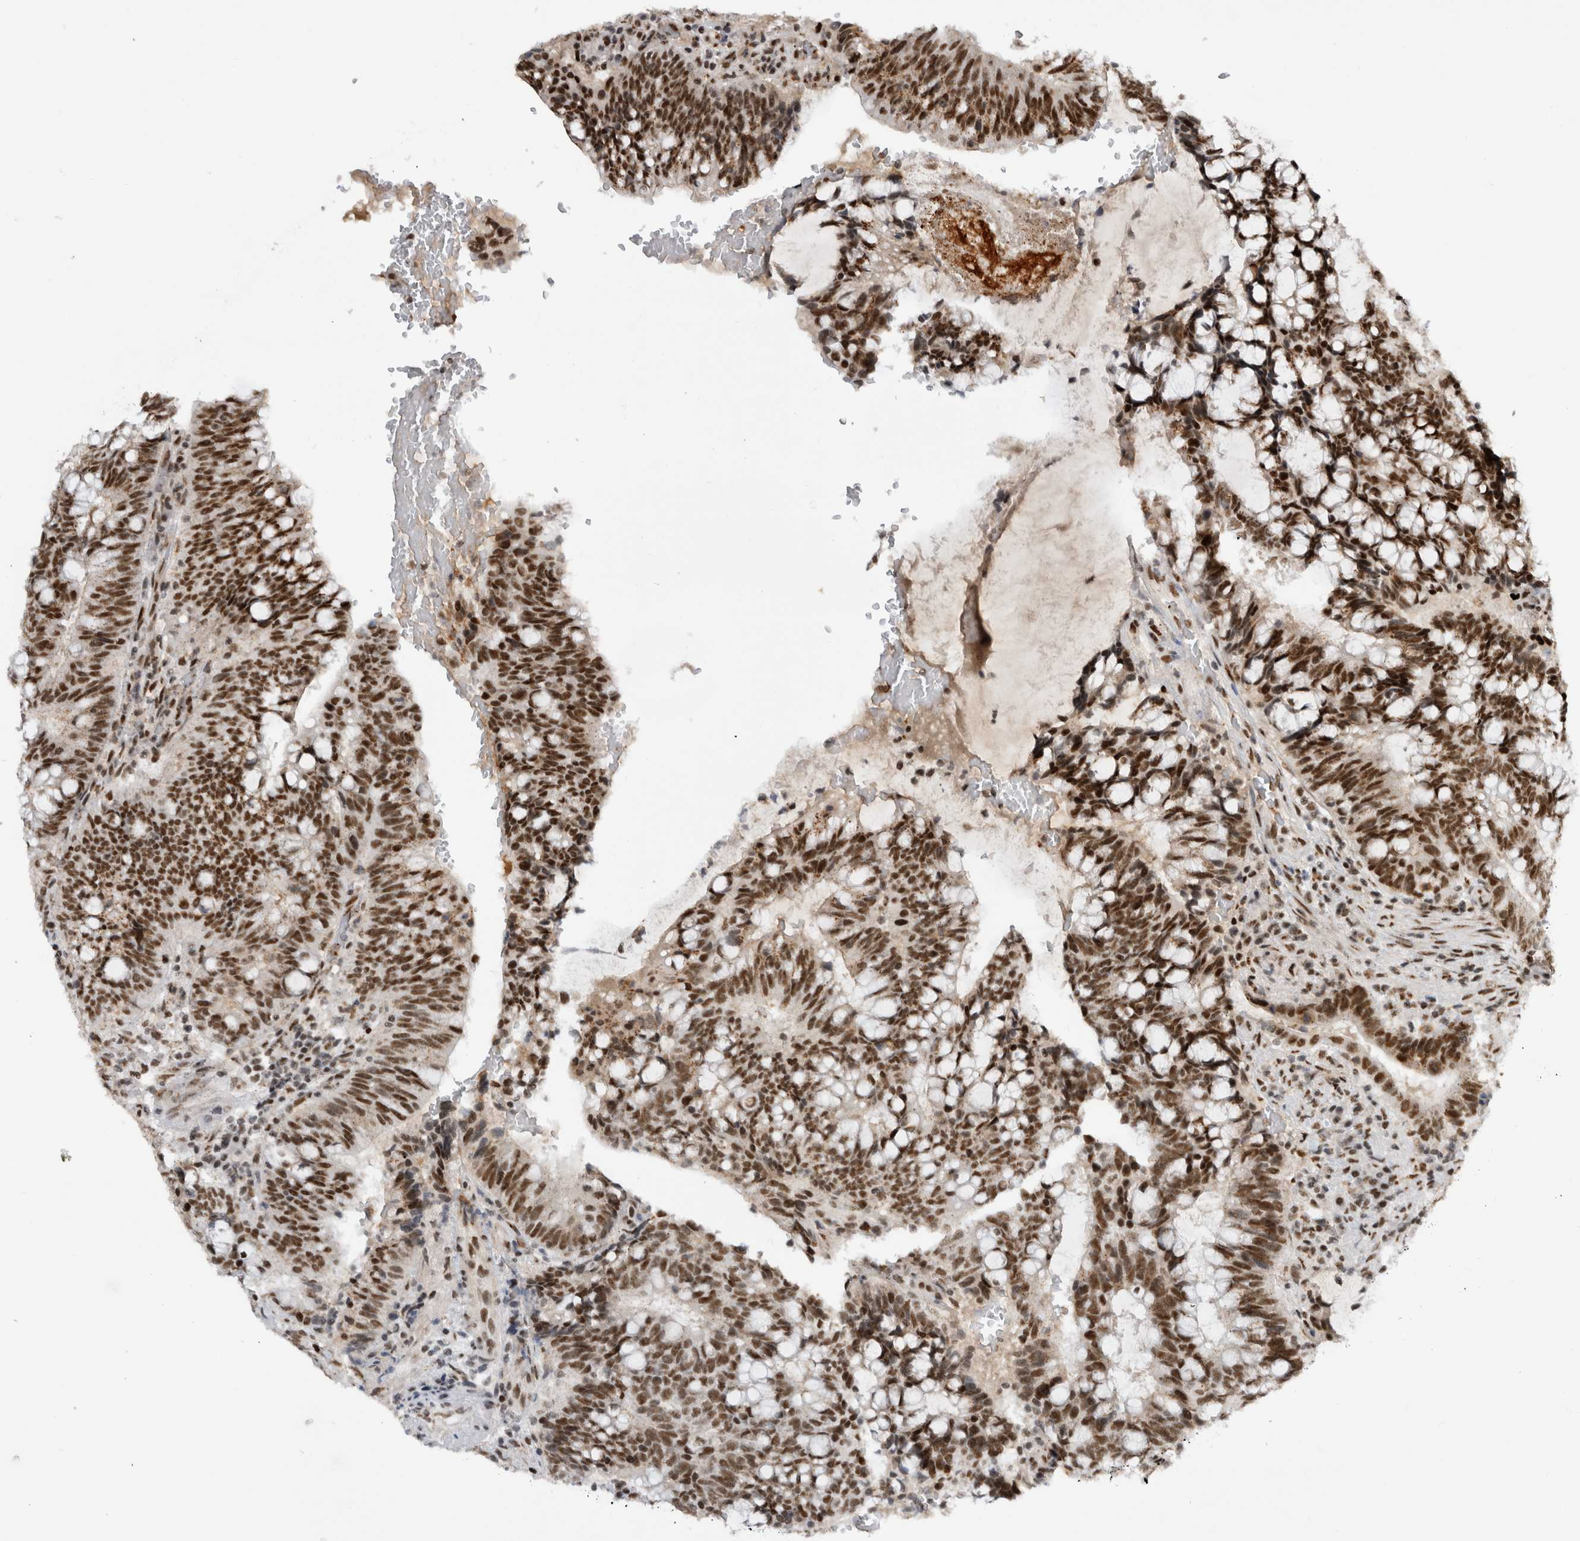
{"staining": {"intensity": "strong", "quantity": ">75%", "location": "nuclear"}, "tissue": "colorectal cancer", "cell_type": "Tumor cells", "image_type": "cancer", "snomed": [{"axis": "morphology", "description": "Adenocarcinoma, NOS"}, {"axis": "topography", "description": "Colon"}], "caption": "DAB (3,3'-diaminobenzidine) immunohistochemical staining of adenocarcinoma (colorectal) reveals strong nuclear protein expression in about >75% of tumor cells. (brown staining indicates protein expression, while blue staining denotes nuclei).", "gene": "EYA2", "patient": {"sex": "female", "age": 66}}